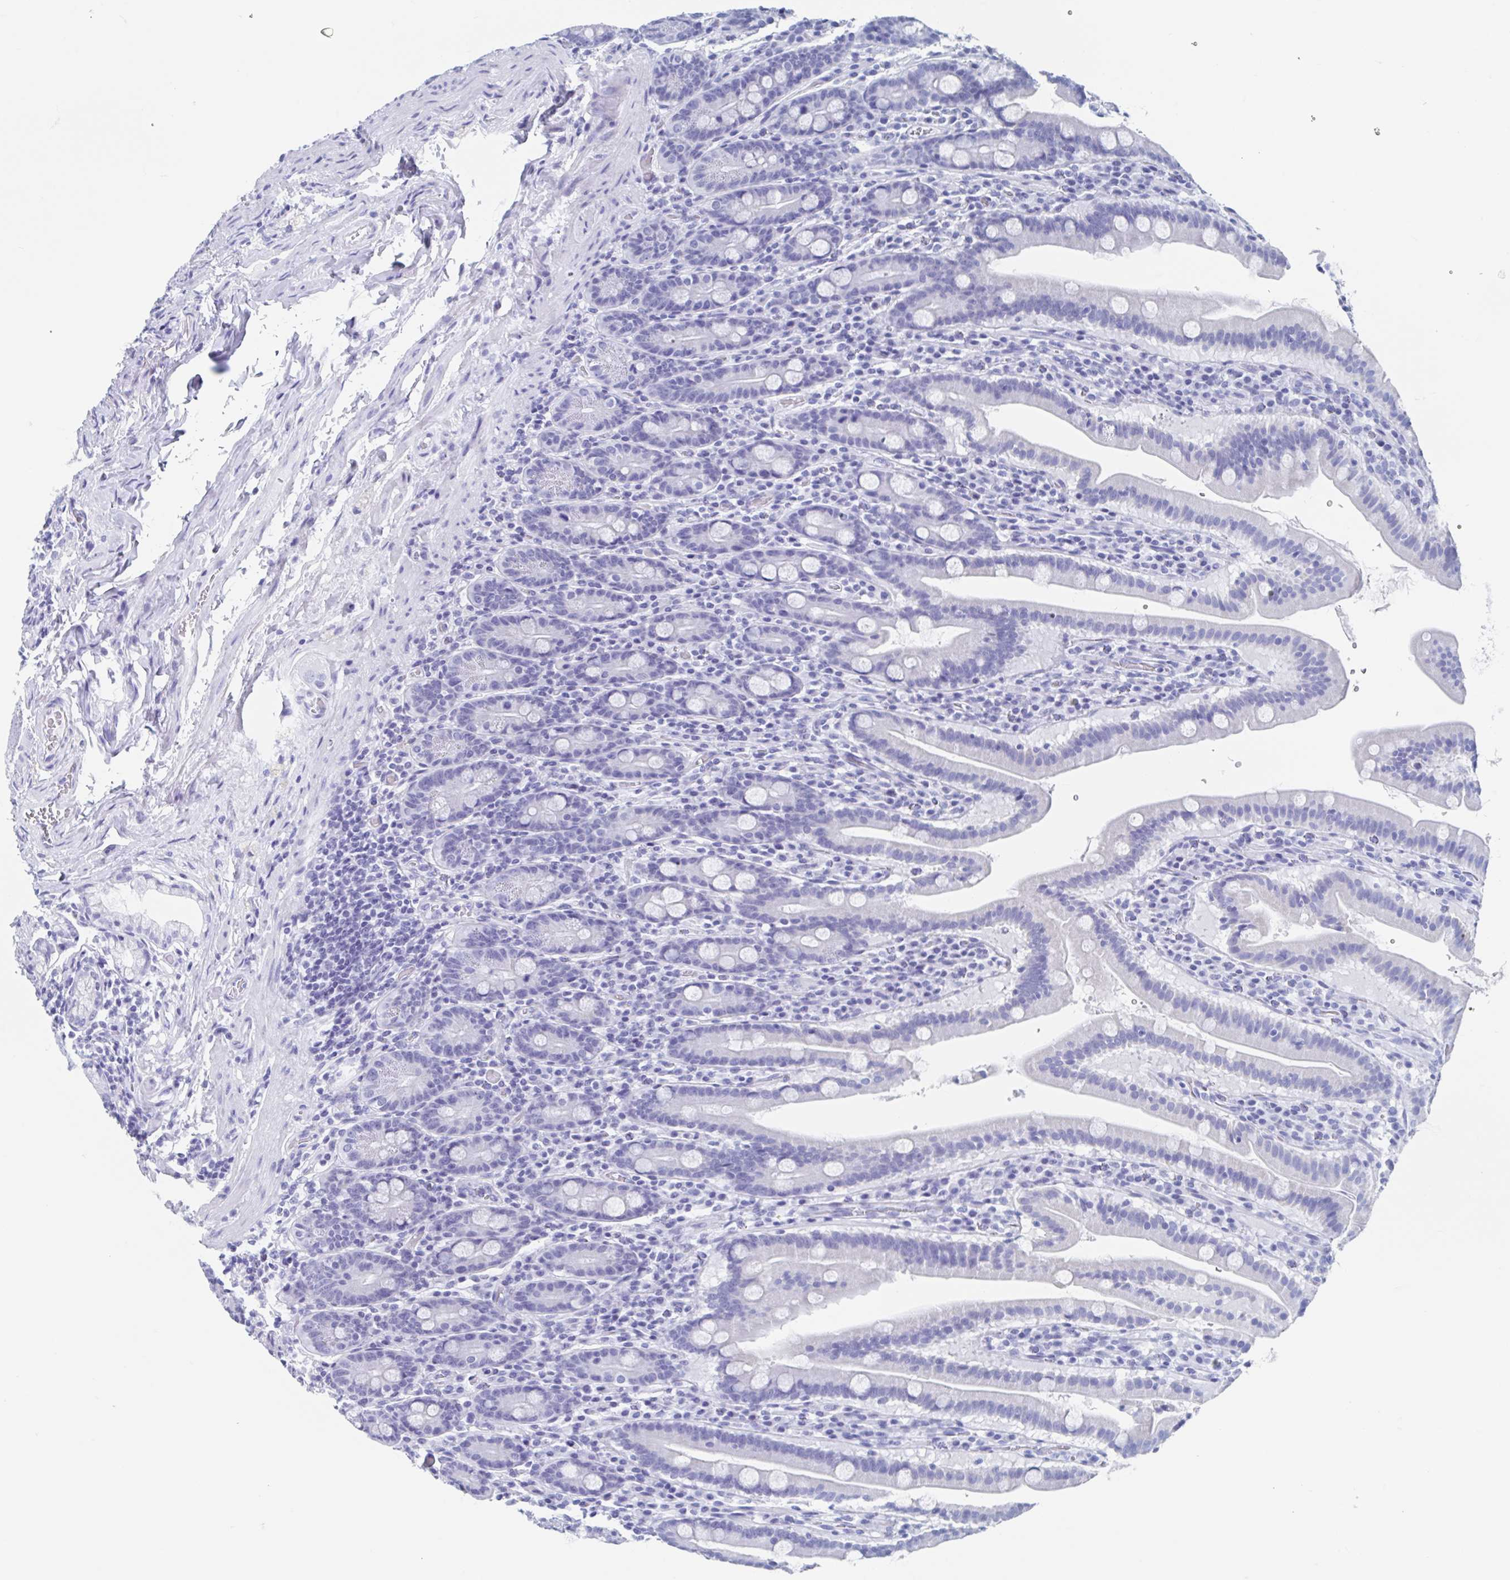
{"staining": {"intensity": "negative", "quantity": "none", "location": "none"}, "tissue": "small intestine", "cell_type": "Glandular cells", "image_type": "normal", "snomed": [{"axis": "morphology", "description": "Normal tissue, NOS"}, {"axis": "topography", "description": "Small intestine"}], "caption": "Image shows no significant protein expression in glandular cells of normal small intestine.", "gene": "C10orf53", "patient": {"sex": "male", "age": 26}}